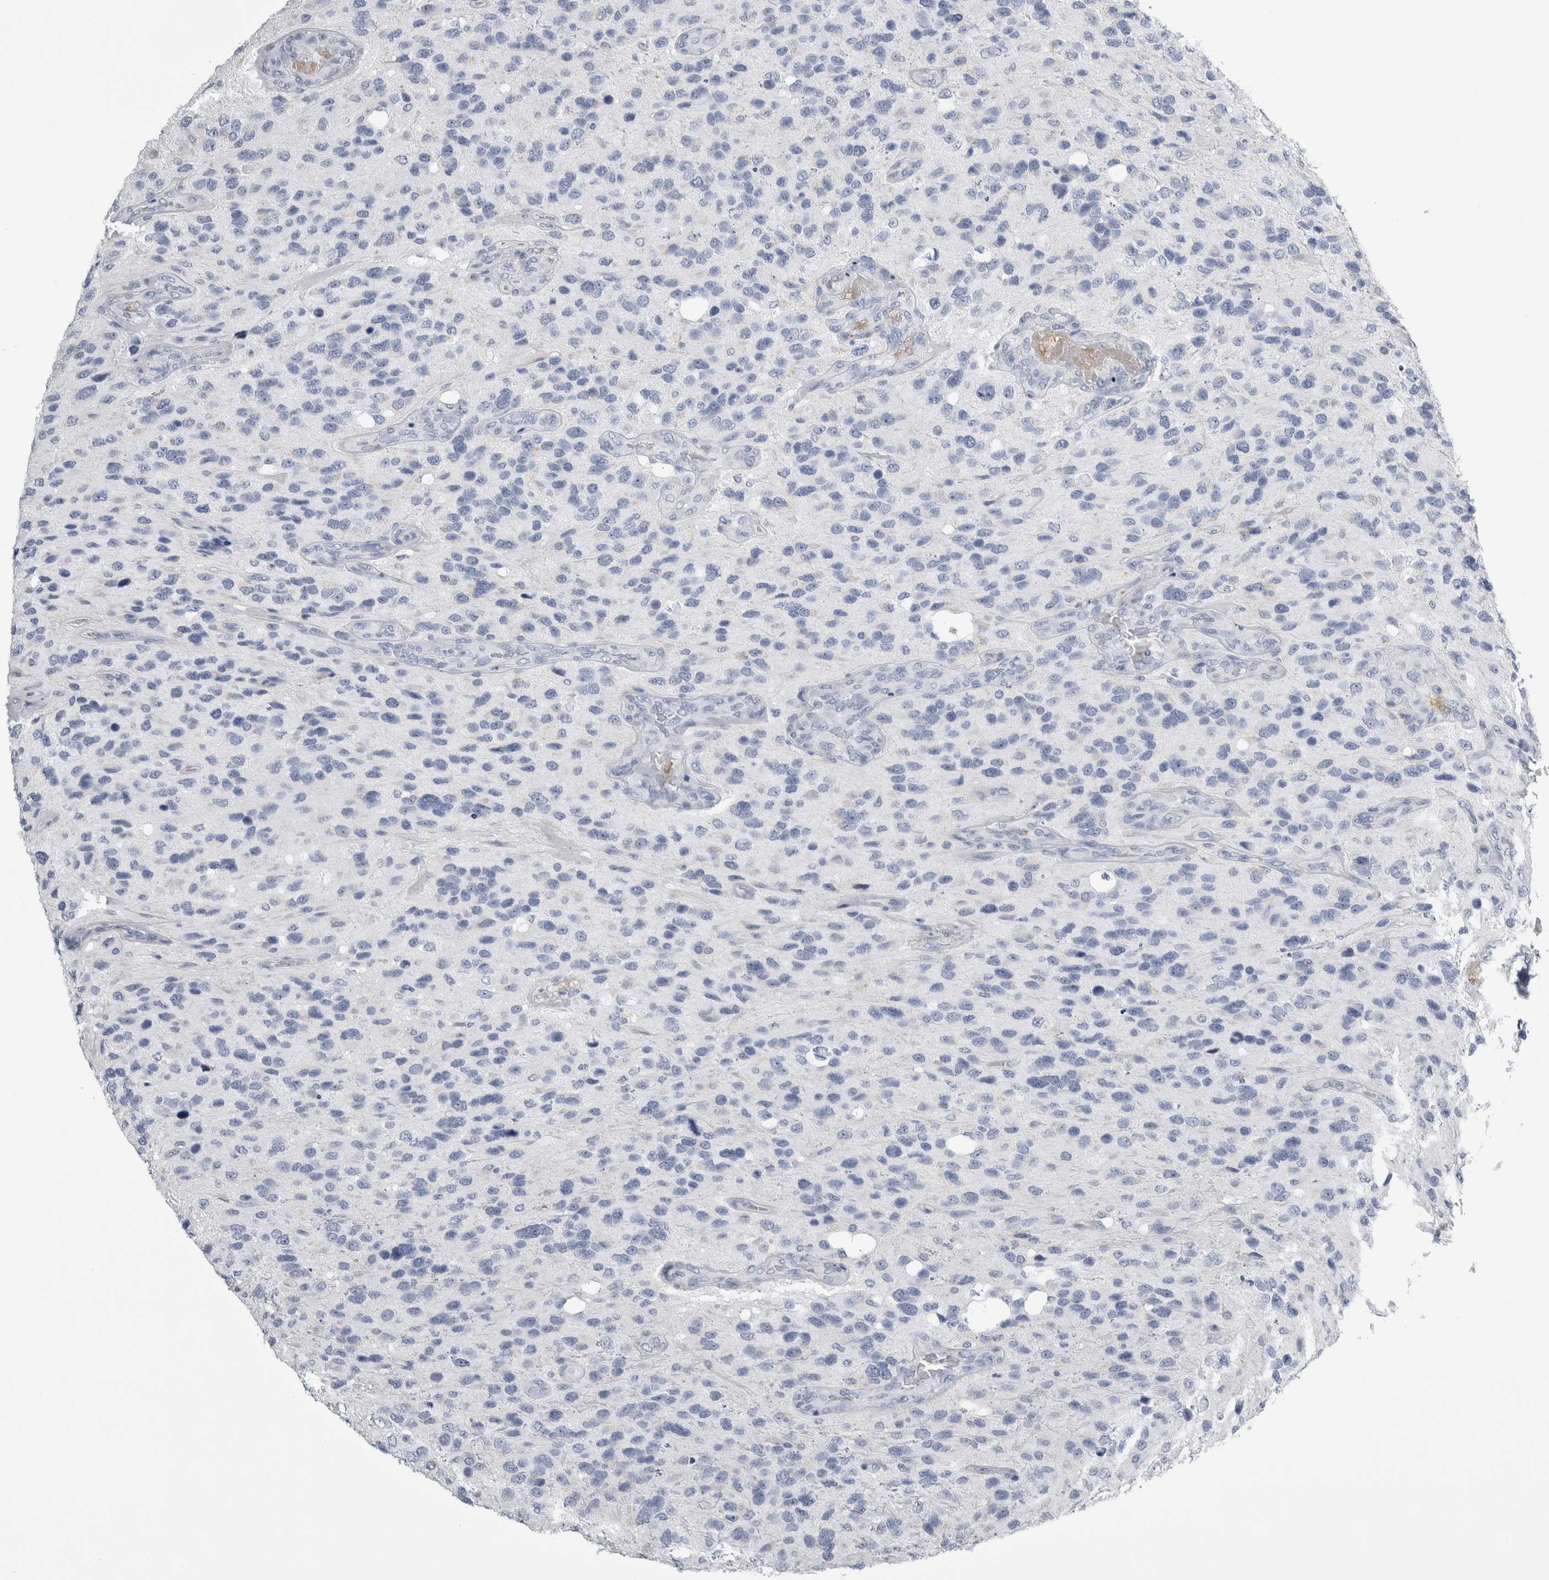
{"staining": {"intensity": "negative", "quantity": "none", "location": "none"}, "tissue": "glioma", "cell_type": "Tumor cells", "image_type": "cancer", "snomed": [{"axis": "morphology", "description": "Glioma, malignant, High grade"}, {"axis": "topography", "description": "Brain"}], "caption": "An immunohistochemistry image of high-grade glioma (malignant) is shown. There is no staining in tumor cells of high-grade glioma (malignant). (Brightfield microscopy of DAB immunohistochemistry (IHC) at high magnification).", "gene": "ALDH8A1", "patient": {"sex": "female", "age": 58}}